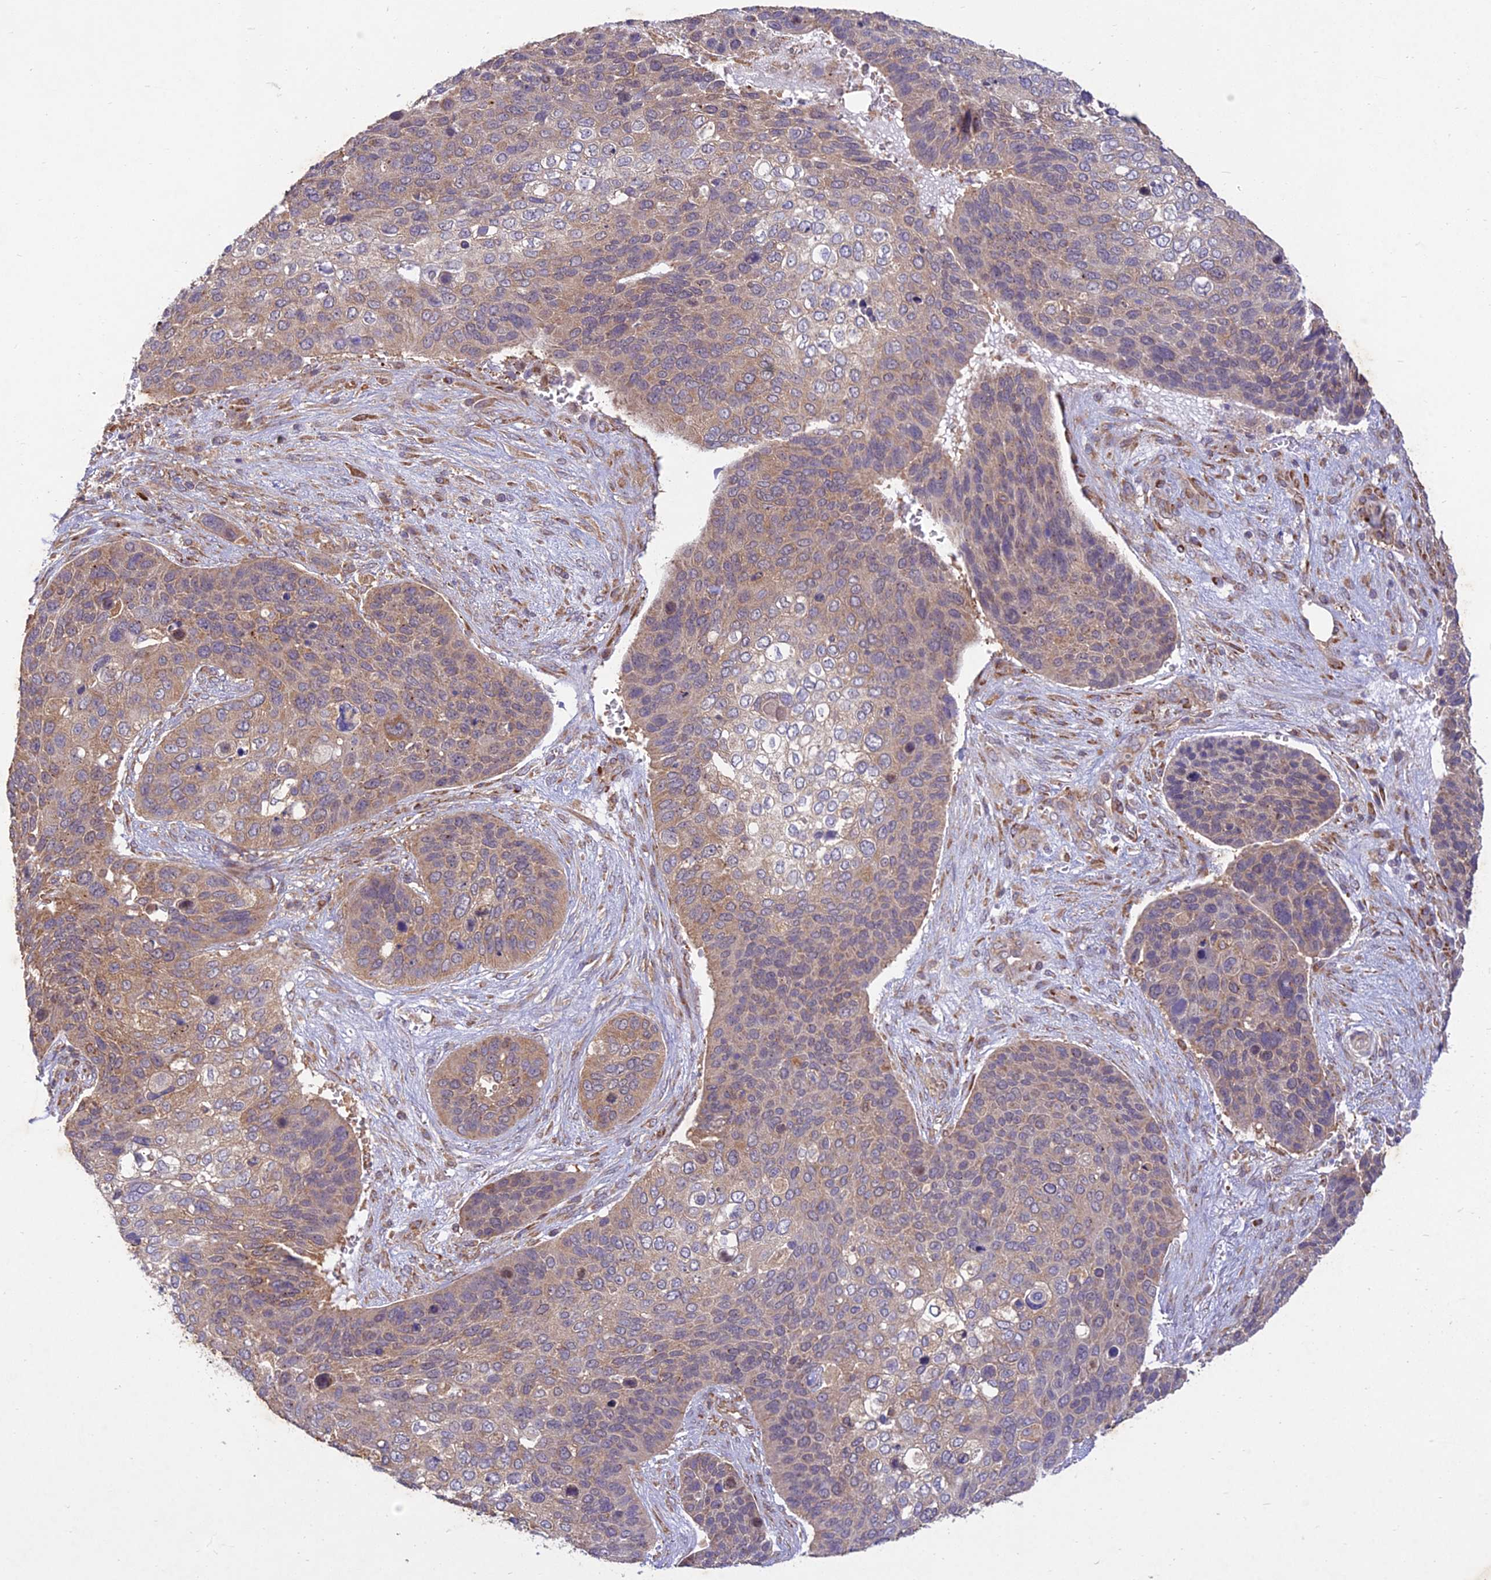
{"staining": {"intensity": "weak", "quantity": "25%-75%", "location": "cytoplasmic/membranous"}, "tissue": "skin cancer", "cell_type": "Tumor cells", "image_type": "cancer", "snomed": [{"axis": "morphology", "description": "Basal cell carcinoma"}, {"axis": "topography", "description": "Skin"}], "caption": "High-magnification brightfield microscopy of skin cancer (basal cell carcinoma) stained with DAB (3,3'-diaminobenzidine) (brown) and counterstained with hematoxylin (blue). tumor cells exhibit weak cytoplasmic/membranous staining is appreciated in about25%-75% of cells. The protein is stained brown, and the nuclei are stained in blue (DAB (3,3'-diaminobenzidine) IHC with brightfield microscopy, high magnification).", "gene": "NXNL2", "patient": {"sex": "female", "age": 74}}